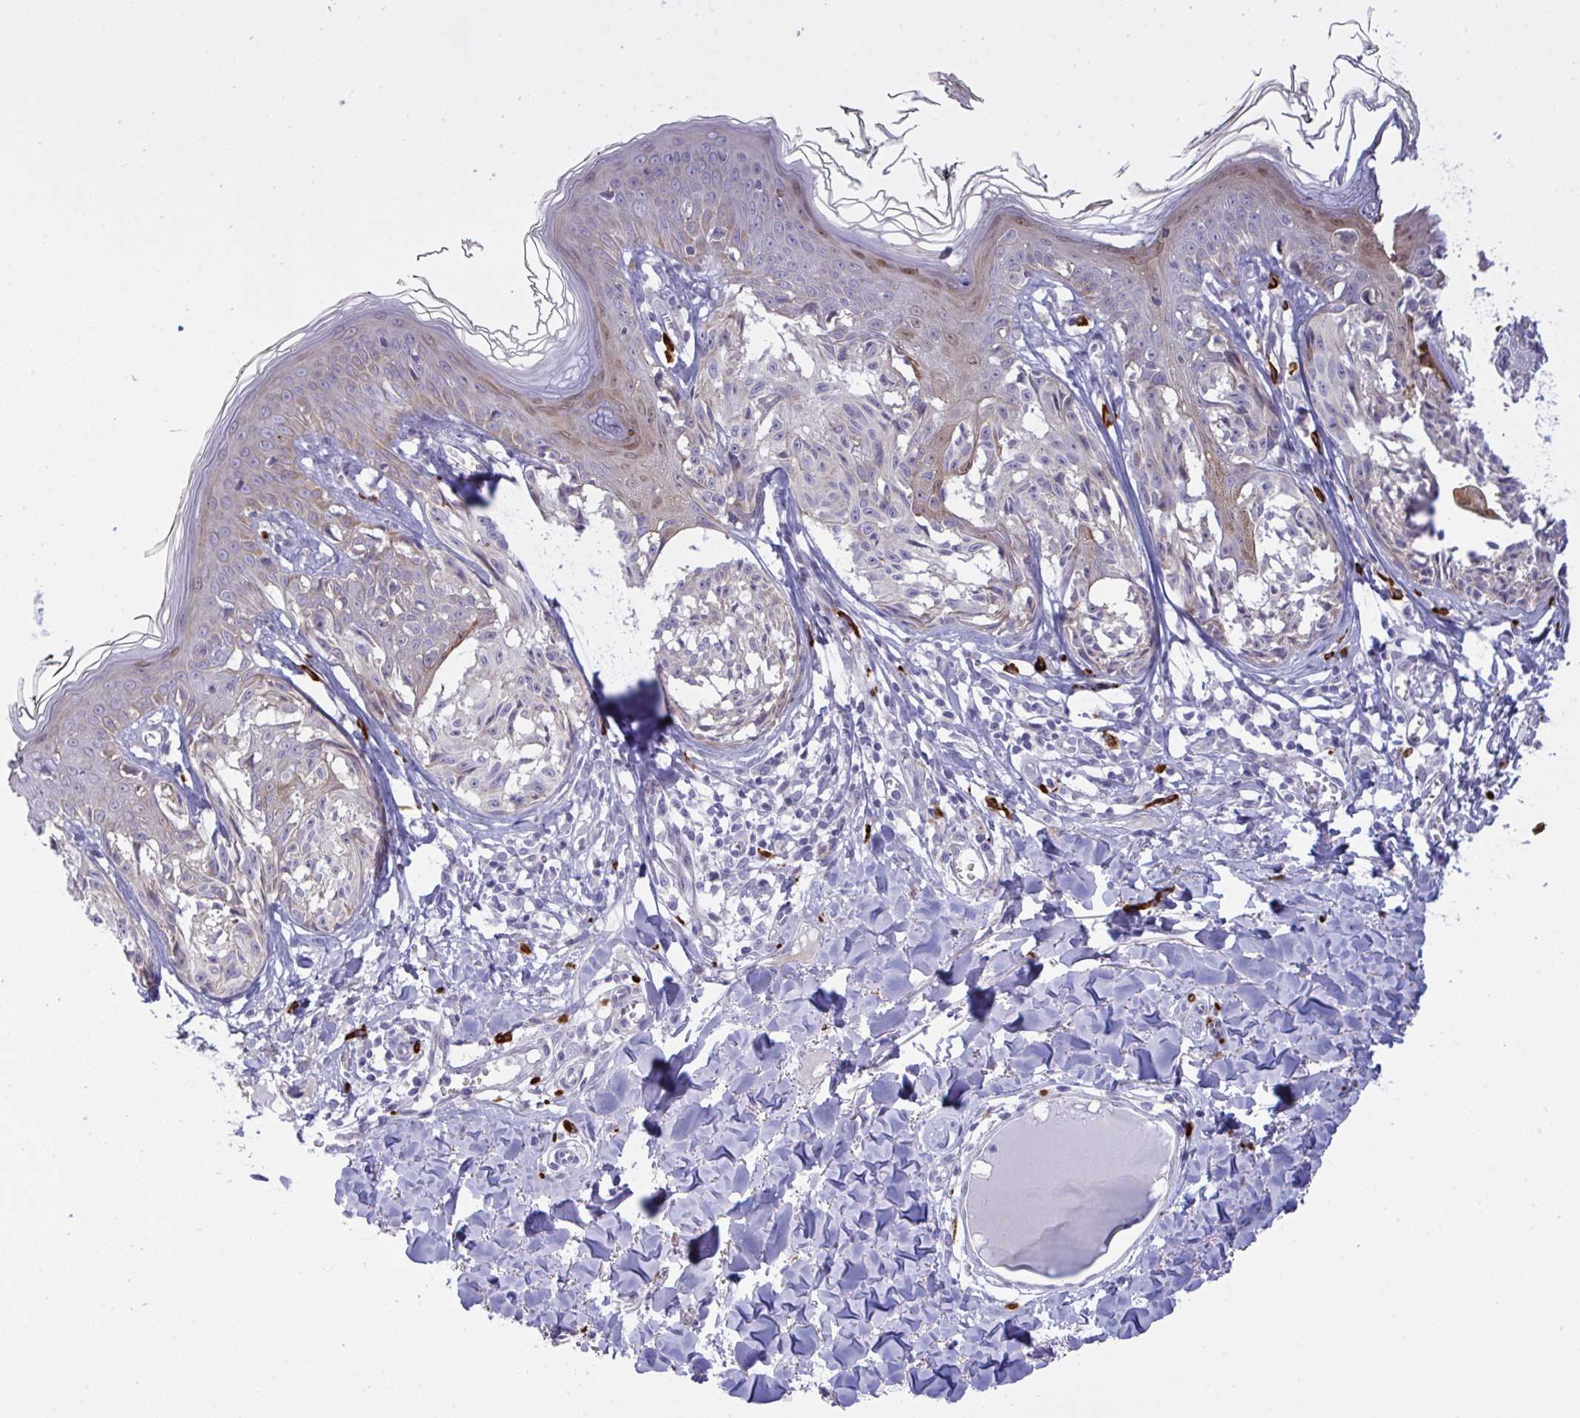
{"staining": {"intensity": "negative", "quantity": "none", "location": "none"}, "tissue": "melanoma", "cell_type": "Tumor cells", "image_type": "cancer", "snomed": [{"axis": "morphology", "description": "Malignant melanoma, NOS"}, {"axis": "topography", "description": "Skin"}], "caption": "This histopathology image is of melanoma stained with IHC to label a protein in brown with the nuclei are counter-stained blue. There is no positivity in tumor cells.", "gene": "ZNF684", "patient": {"sex": "female", "age": 43}}